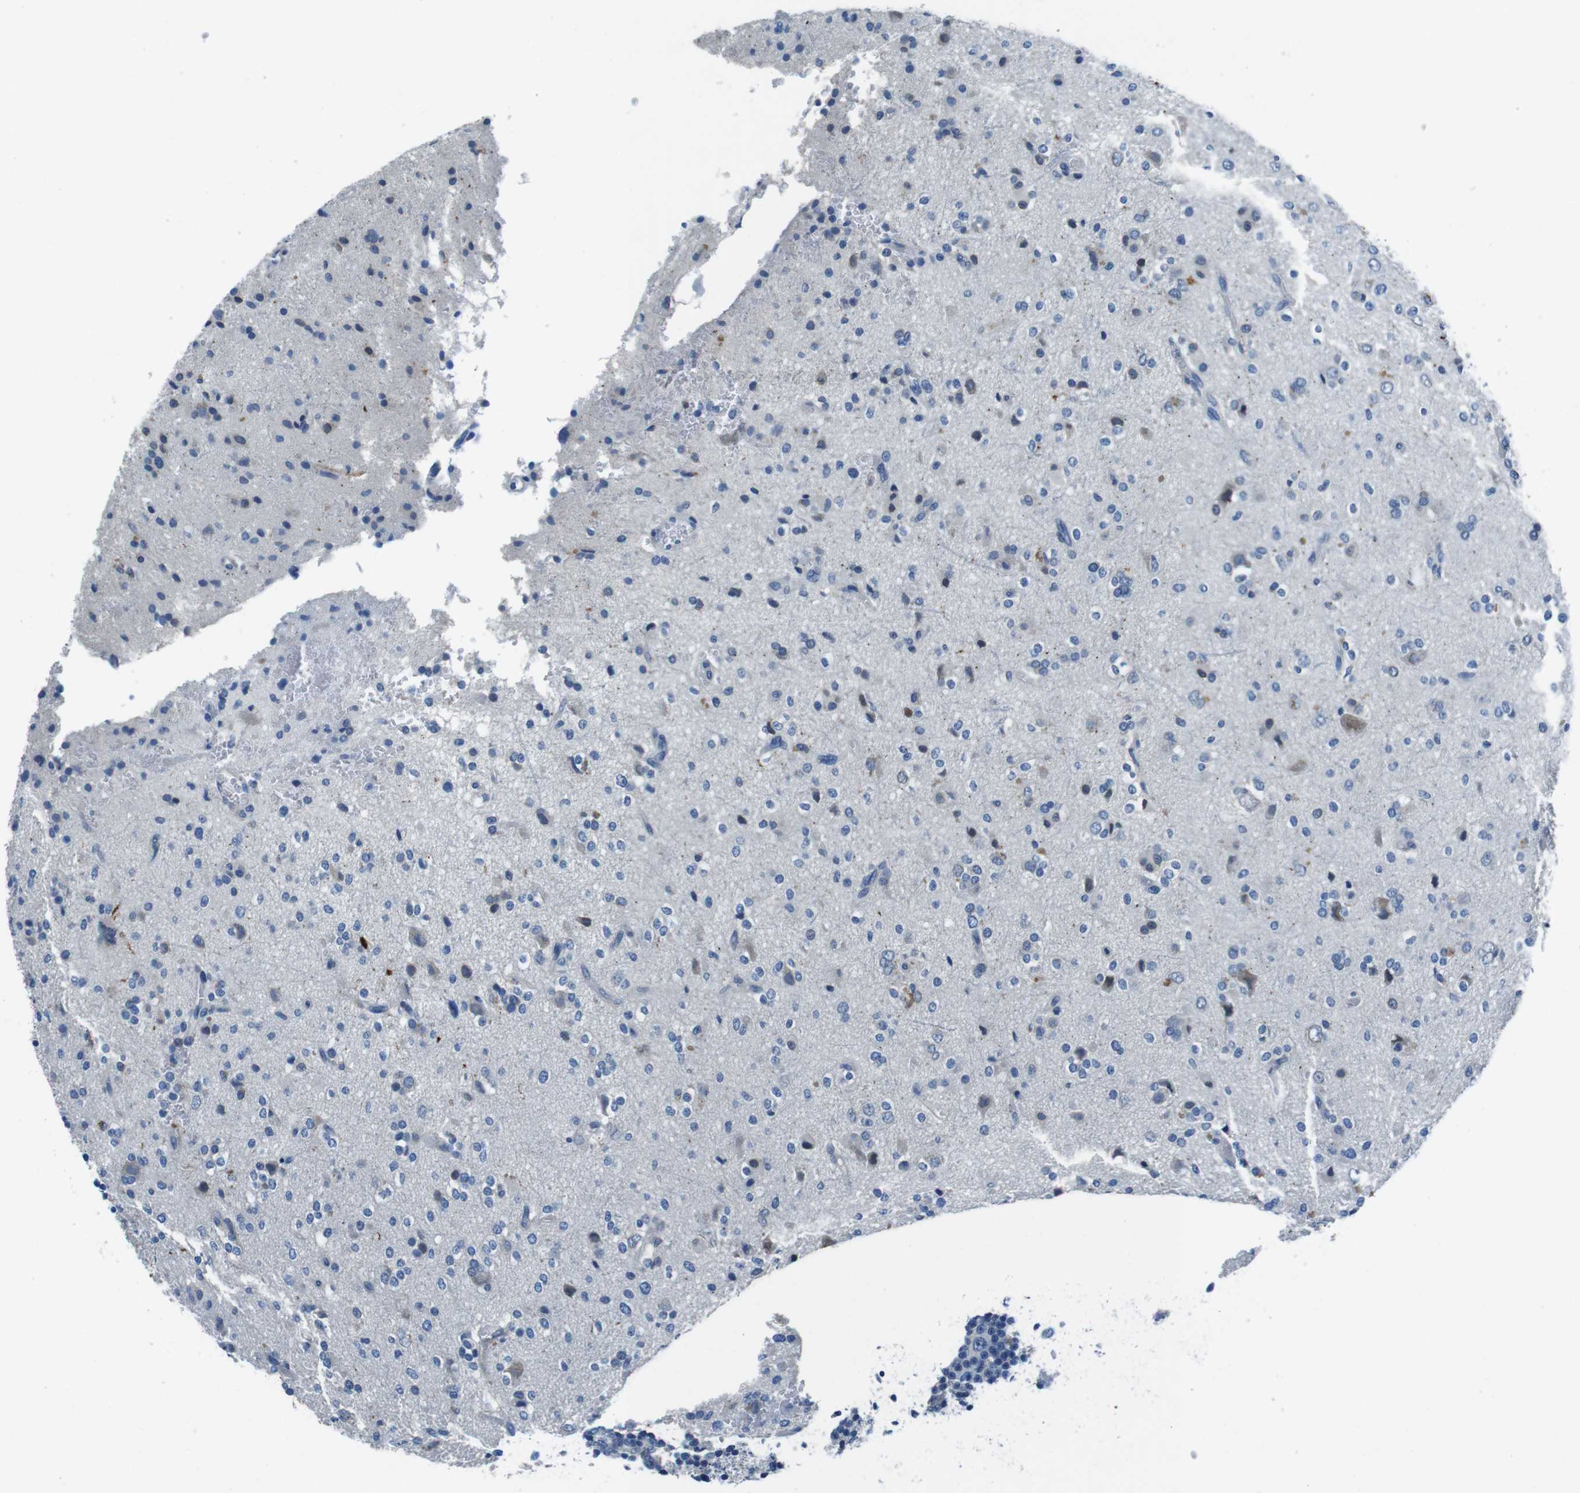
{"staining": {"intensity": "negative", "quantity": "none", "location": "none"}, "tissue": "glioma", "cell_type": "Tumor cells", "image_type": "cancer", "snomed": [{"axis": "morphology", "description": "Glioma, malignant, High grade"}, {"axis": "topography", "description": "Brain"}], "caption": "IHC micrograph of neoplastic tissue: glioma stained with DAB (3,3'-diaminobenzidine) exhibits no significant protein expression in tumor cells.", "gene": "TULP3", "patient": {"sex": "male", "age": 47}}